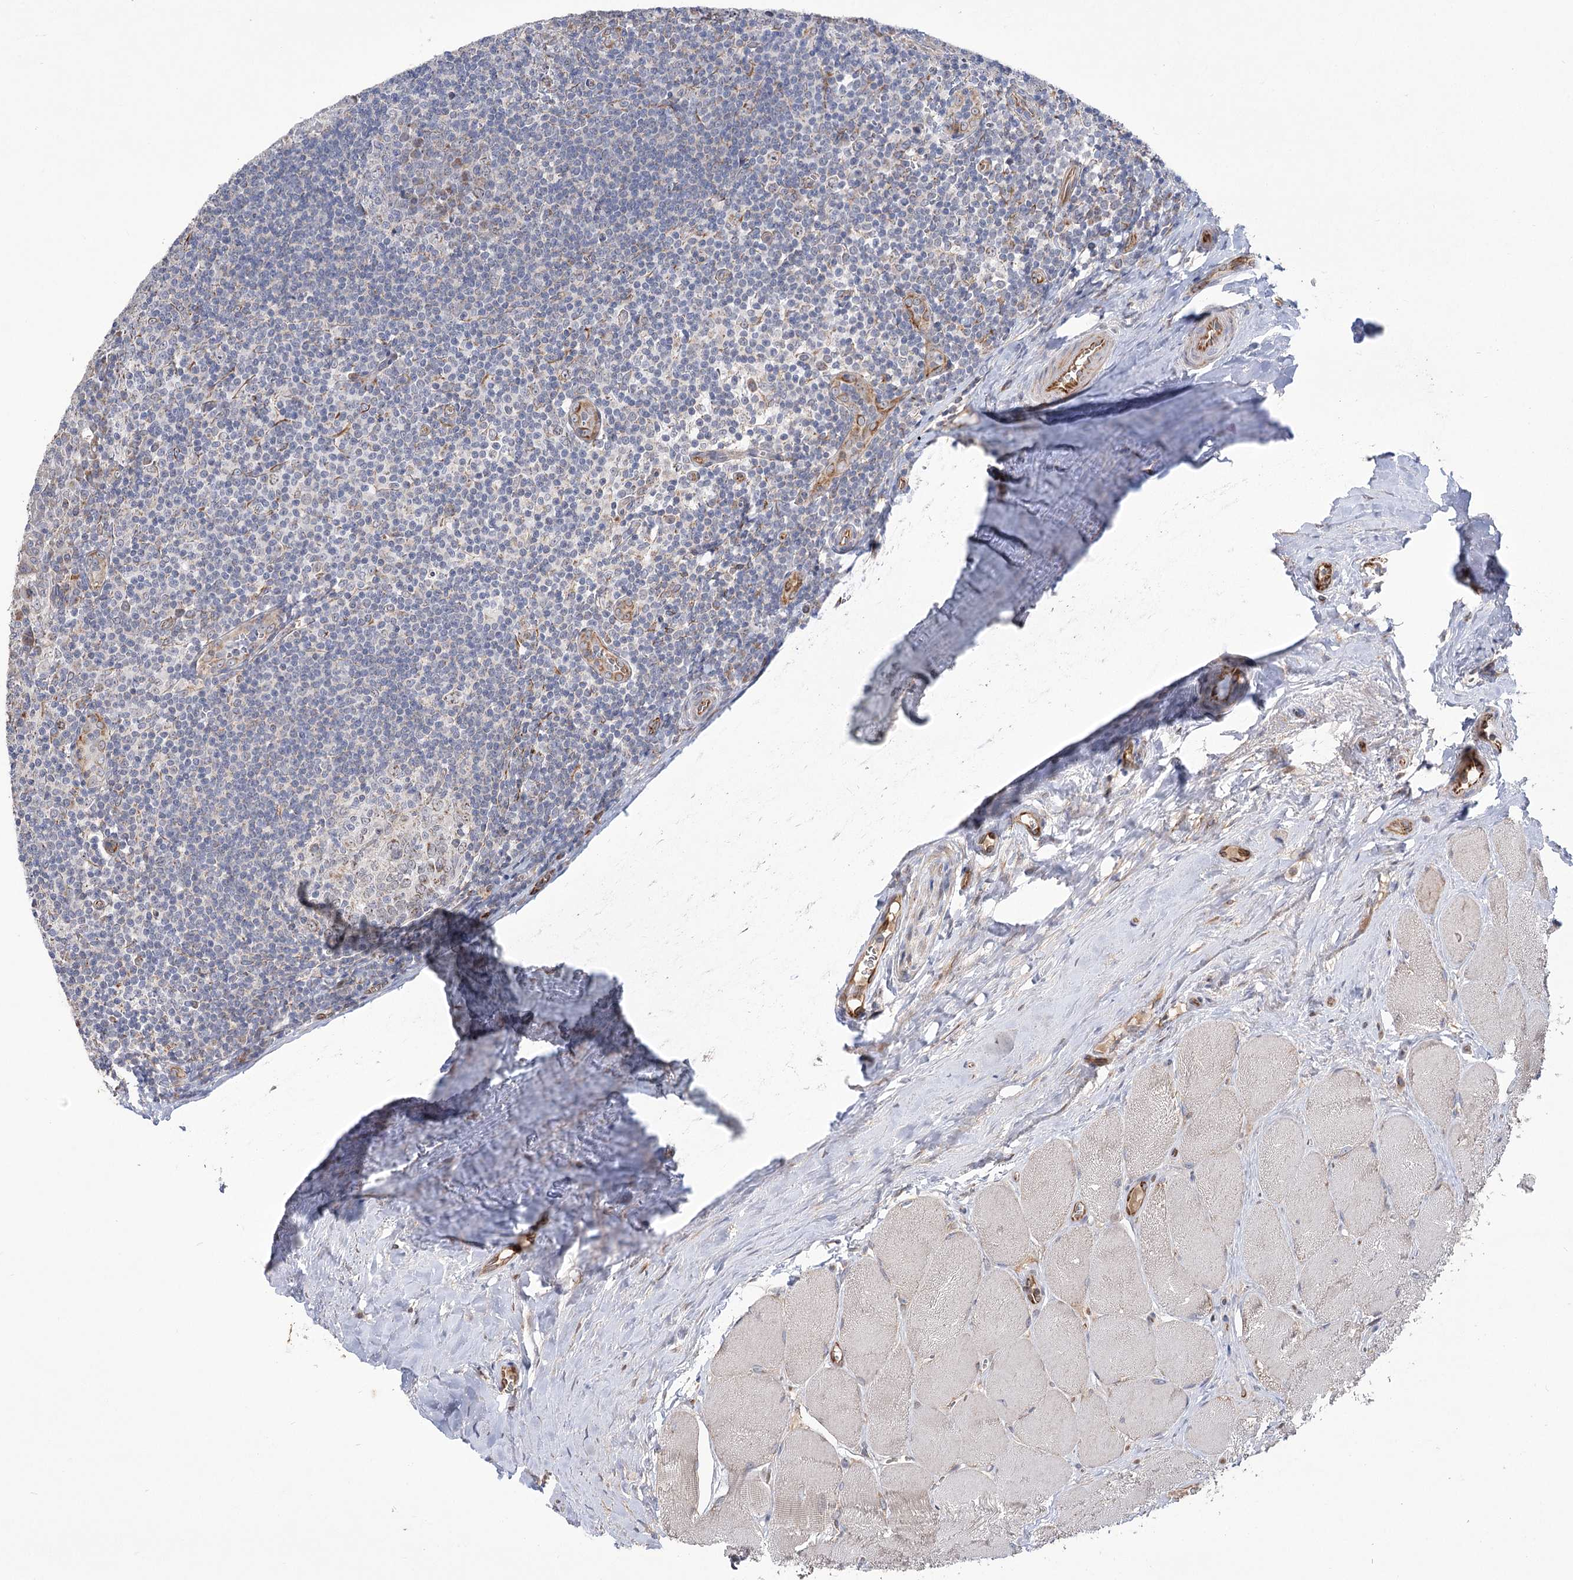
{"staining": {"intensity": "moderate", "quantity": "25%-75%", "location": "cytoplasmic/membranous"}, "tissue": "tonsil", "cell_type": "Germinal center cells", "image_type": "normal", "snomed": [{"axis": "morphology", "description": "Normal tissue, NOS"}, {"axis": "topography", "description": "Tonsil"}], "caption": "Normal tonsil was stained to show a protein in brown. There is medium levels of moderate cytoplasmic/membranous staining in about 25%-75% of germinal center cells. (DAB (3,3'-diaminobenzidine) IHC, brown staining for protein, blue staining for nuclei).", "gene": "ECHDC3", "patient": {"sex": "male", "age": 27}}